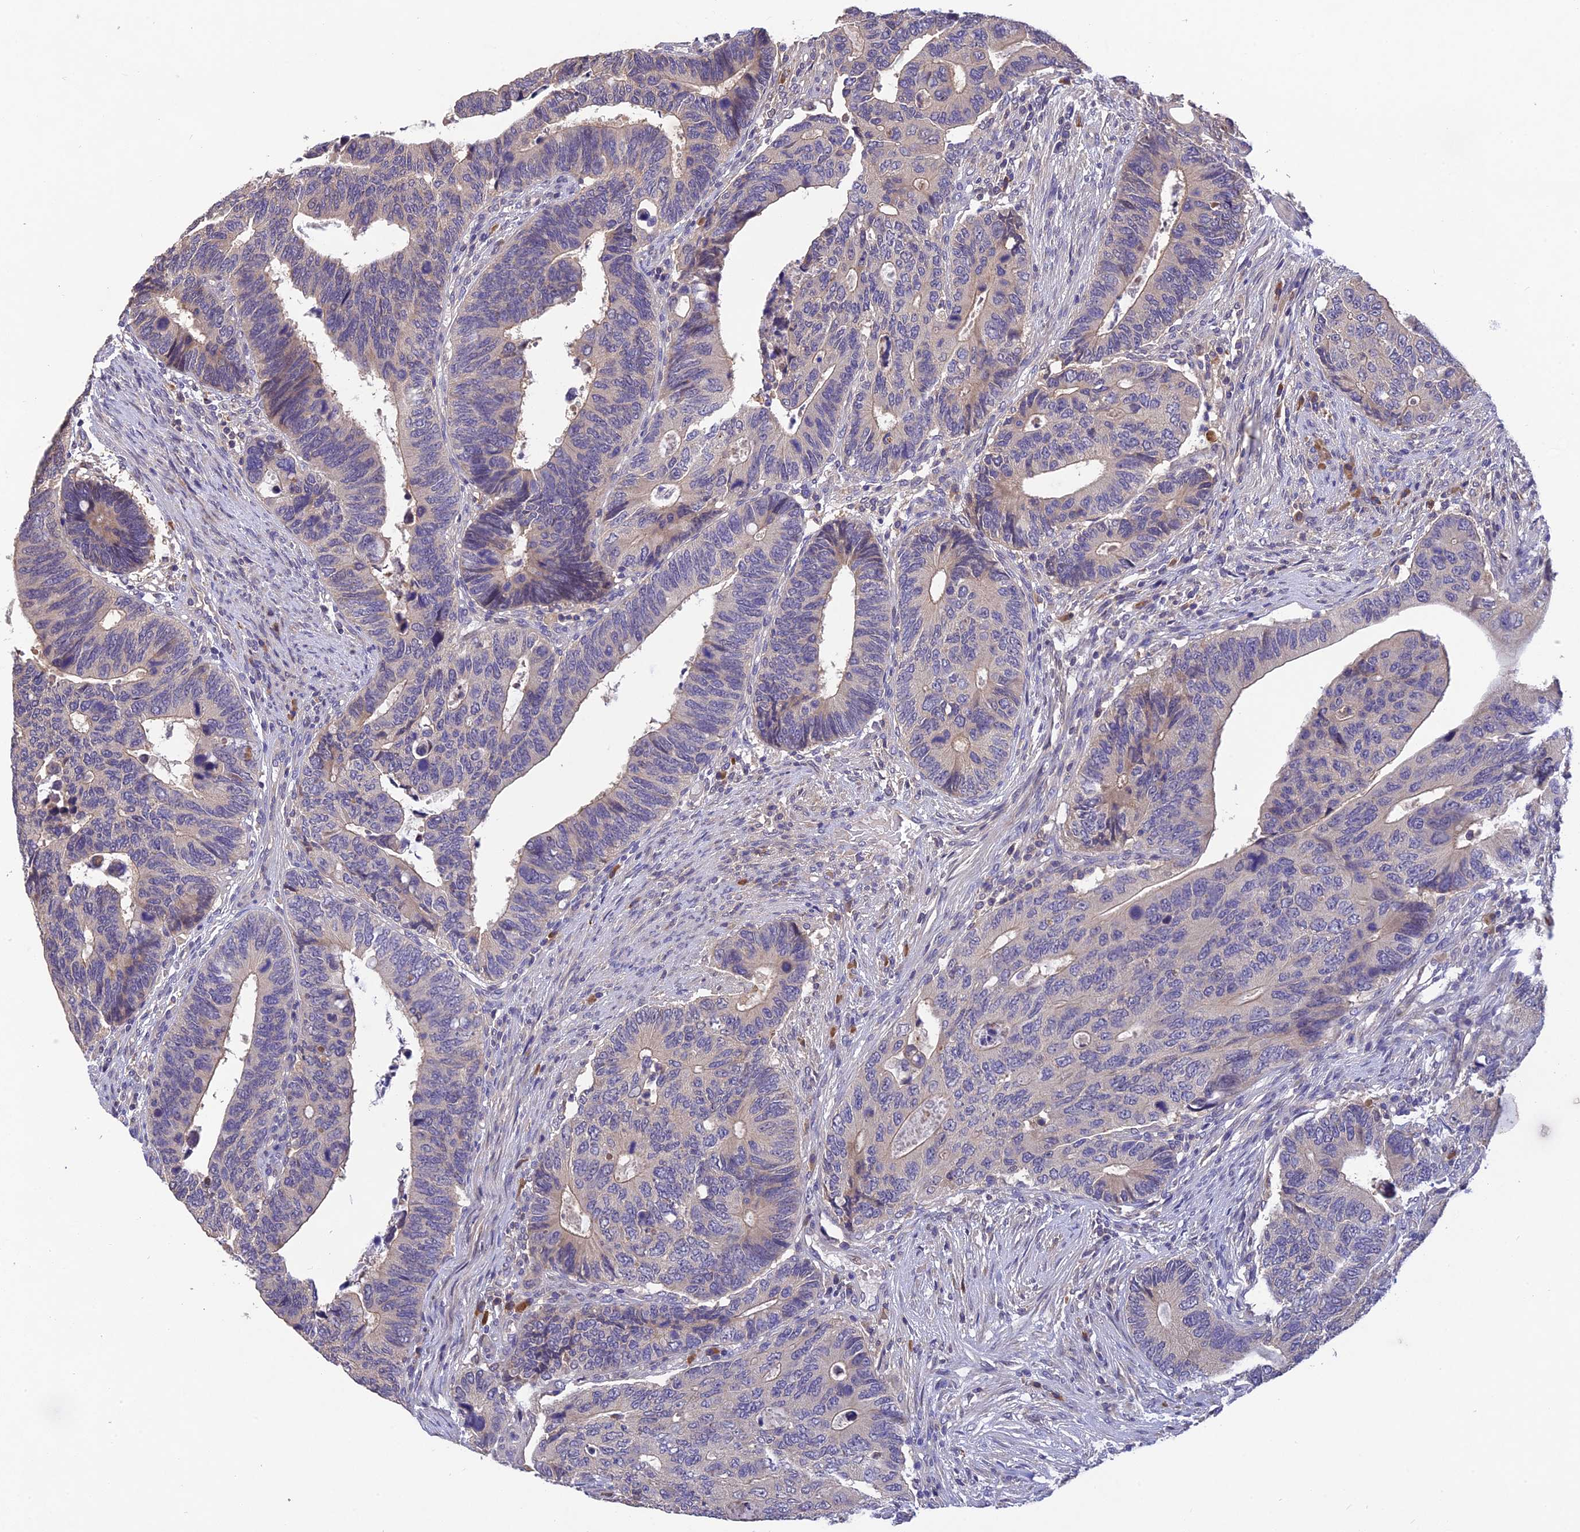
{"staining": {"intensity": "weak", "quantity": "<25%", "location": "cytoplasmic/membranous"}, "tissue": "colorectal cancer", "cell_type": "Tumor cells", "image_type": "cancer", "snomed": [{"axis": "morphology", "description": "Adenocarcinoma, NOS"}, {"axis": "topography", "description": "Colon"}], "caption": "Colorectal cancer was stained to show a protein in brown. There is no significant positivity in tumor cells.", "gene": "DENND5B", "patient": {"sex": "male", "age": 87}}